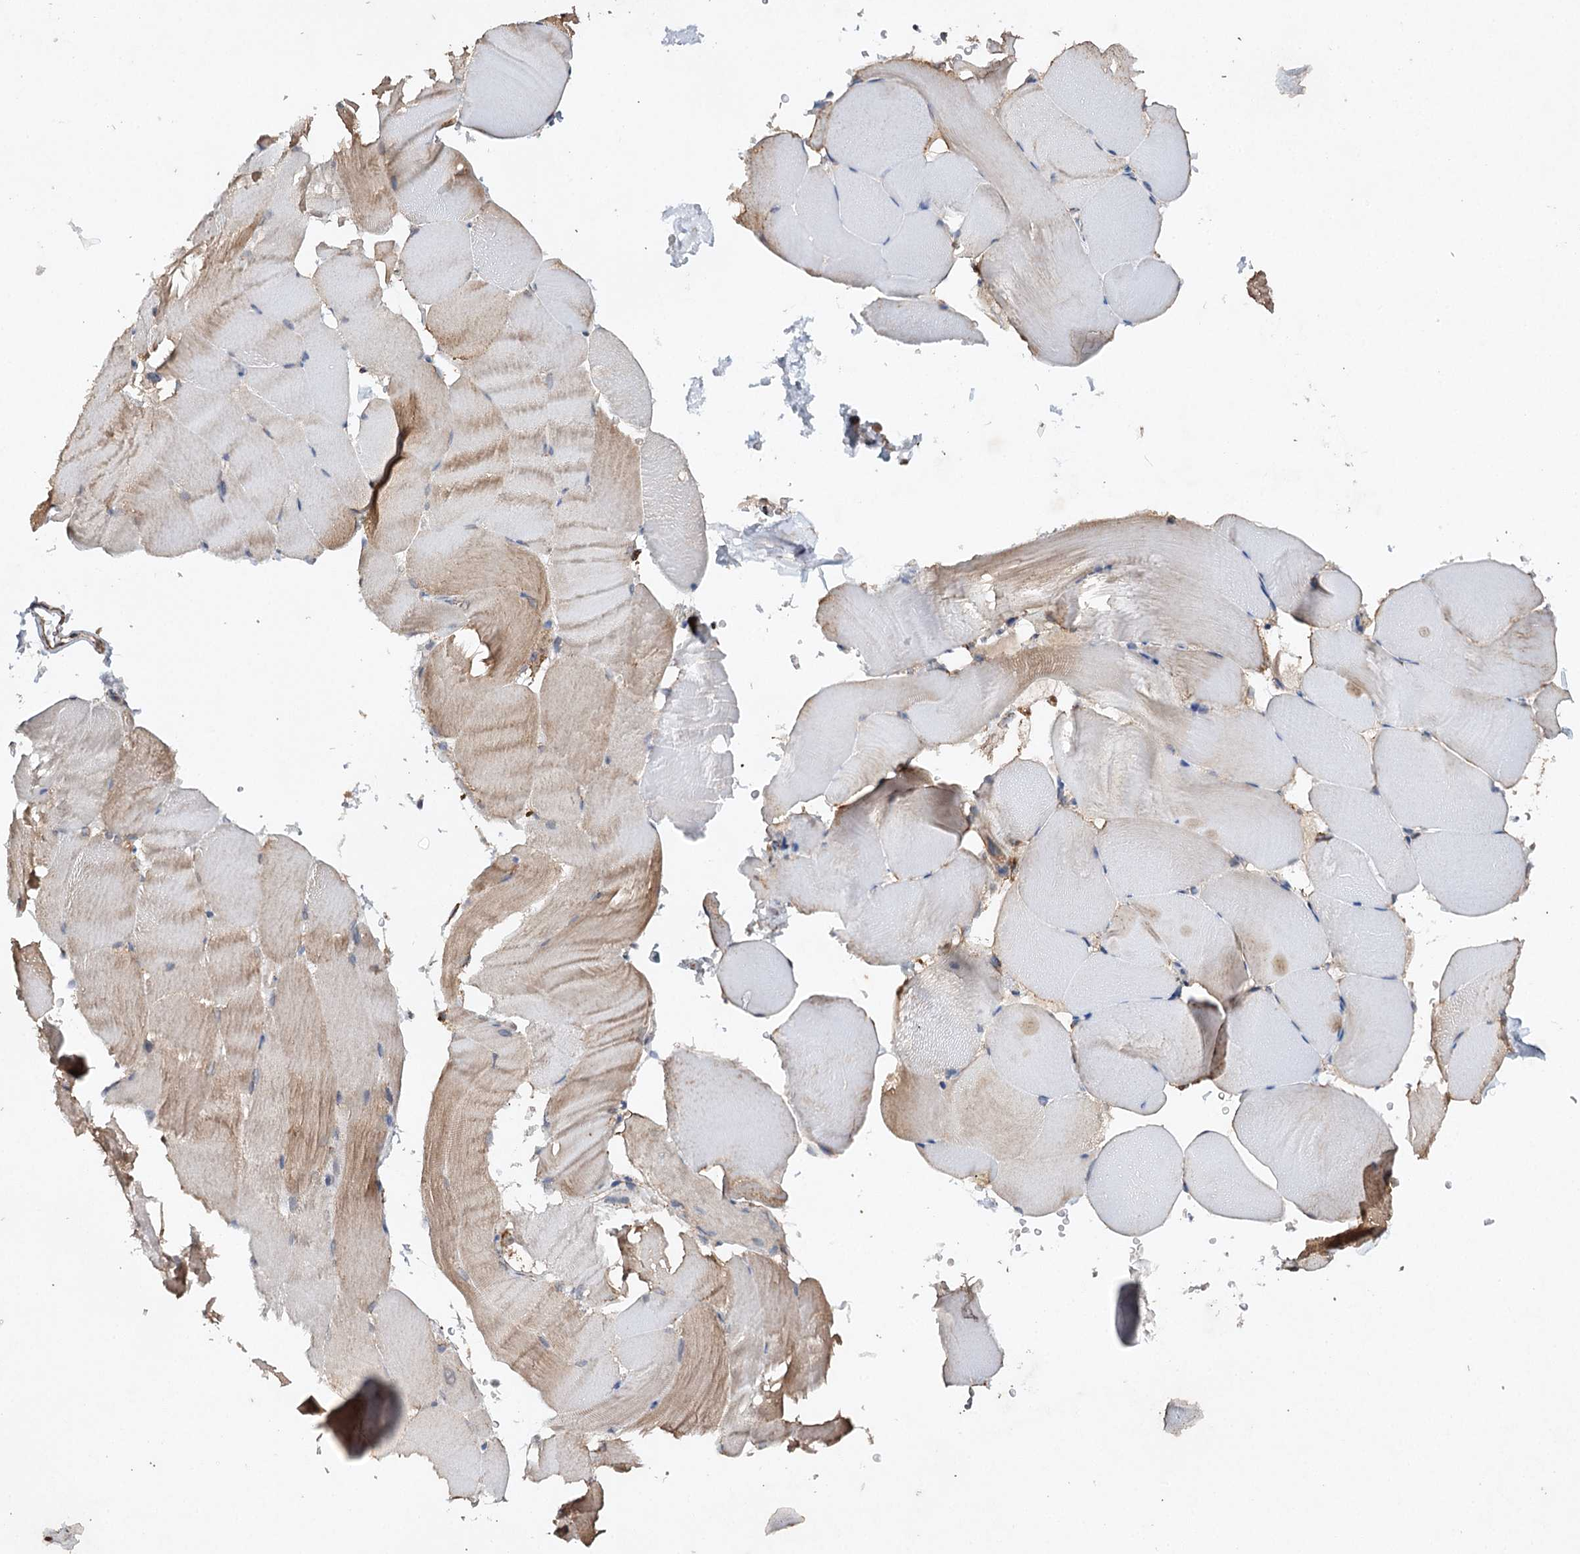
{"staining": {"intensity": "weak", "quantity": "25%-75%", "location": "cytoplasmic/membranous"}, "tissue": "skeletal muscle", "cell_type": "Myocytes", "image_type": "normal", "snomed": [{"axis": "morphology", "description": "Normal tissue, NOS"}, {"axis": "topography", "description": "Skeletal muscle"}, {"axis": "topography", "description": "Parathyroid gland"}], "caption": "Unremarkable skeletal muscle was stained to show a protein in brown. There is low levels of weak cytoplasmic/membranous positivity in about 25%-75% of myocytes. (Brightfield microscopy of DAB IHC at high magnification).", "gene": "PIK3CB", "patient": {"sex": "female", "age": 37}}